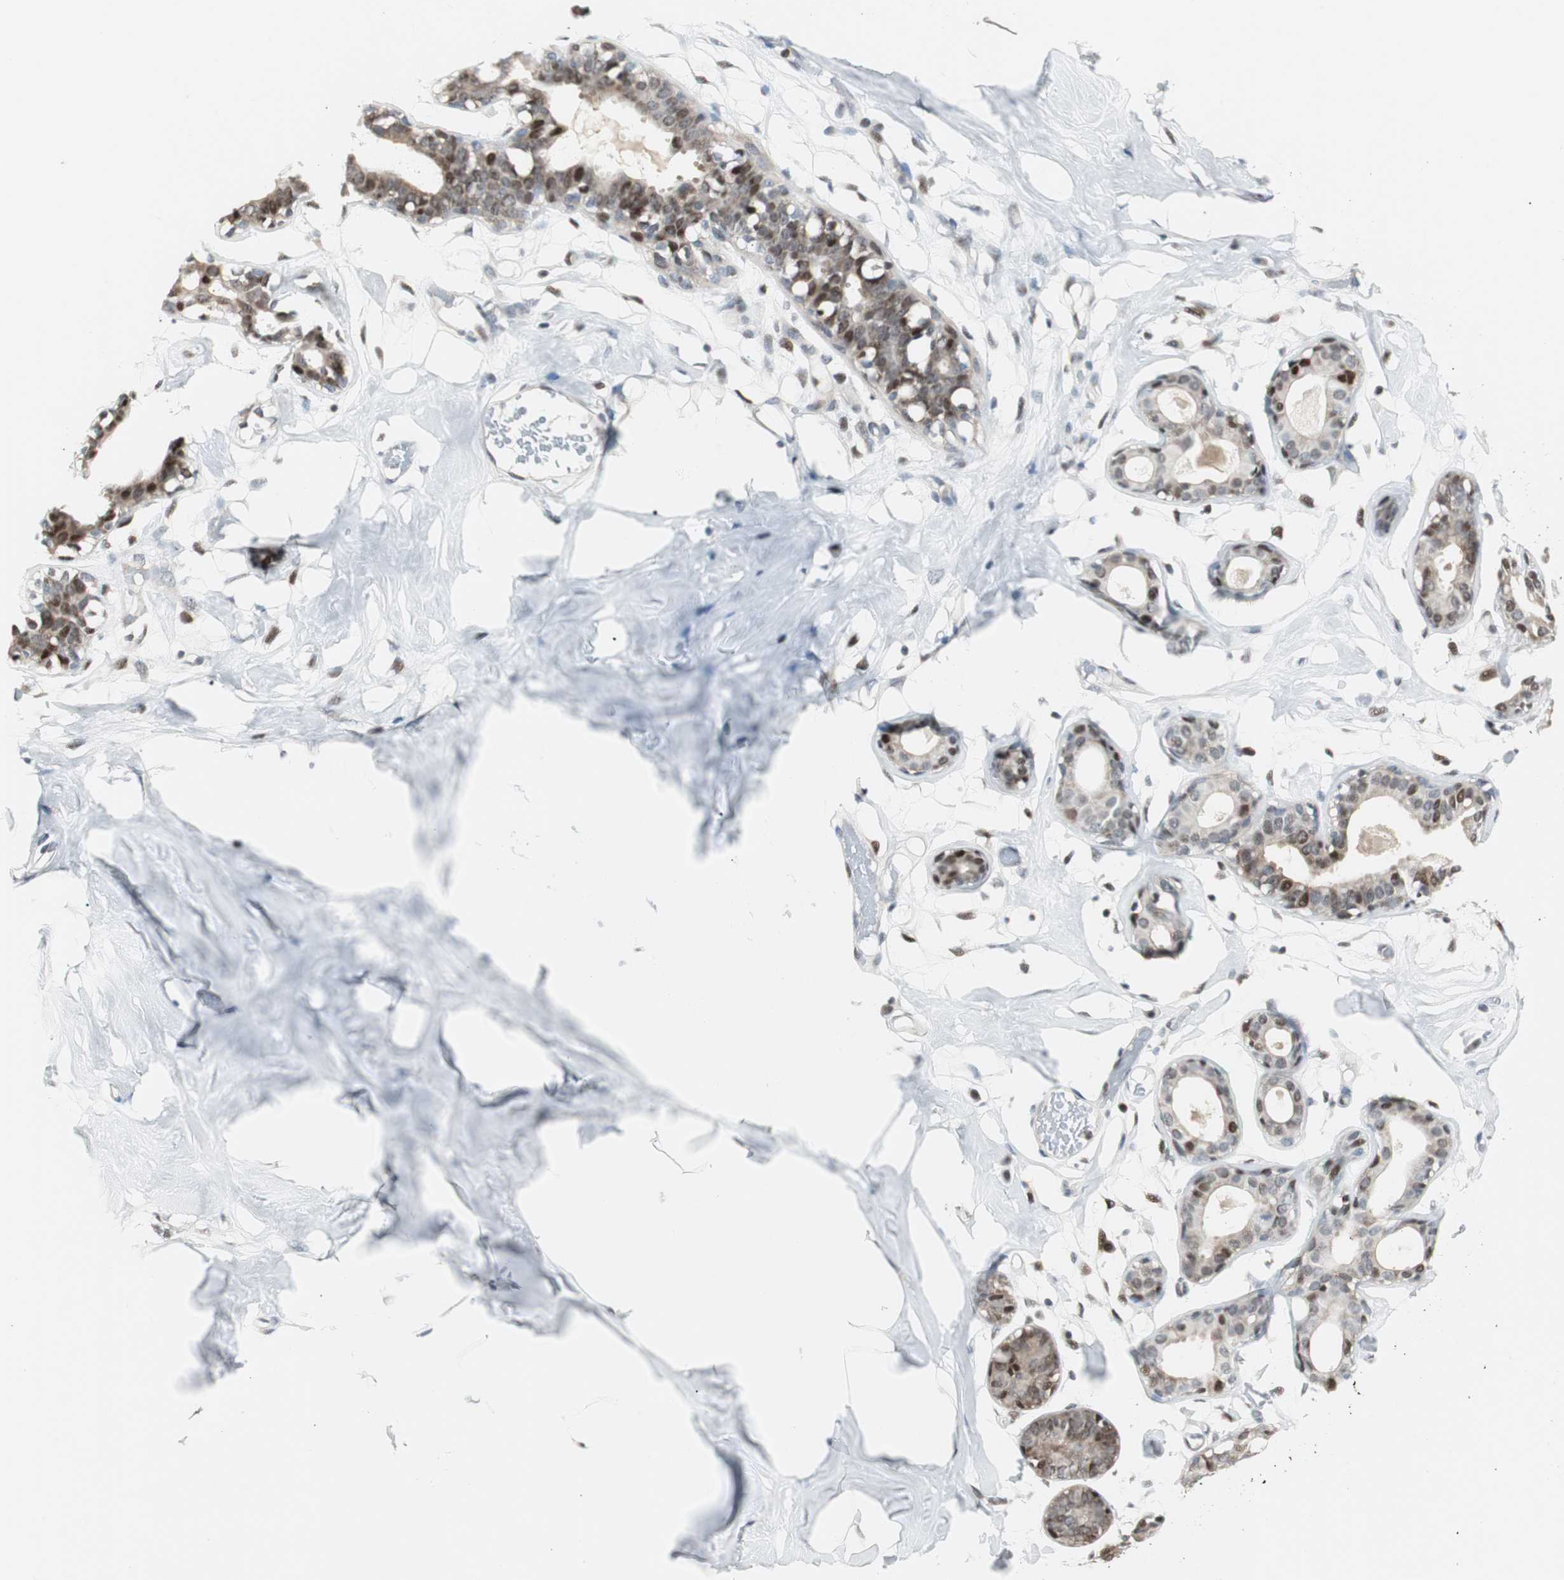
{"staining": {"intensity": "negative", "quantity": "none", "location": "none"}, "tissue": "breast", "cell_type": "Adipocytes", "image_type": "normal", "snomed": [{"axis": "morphology", "description": "Normal tissue, NOS"}, {"axis": "topography", "description": "Breast"}, {"axis": "topography", "description": "Soft tissue"}], "caption": "Immunohistochemical staining of normal human breast exhibits no significant expression in adipocytes. (DAB immunohistochemistry (IHC) visualized using brightfield microscopy, high magnification).", "gene": "RAD1", "patient": {"sex": "female", "age": 25}}